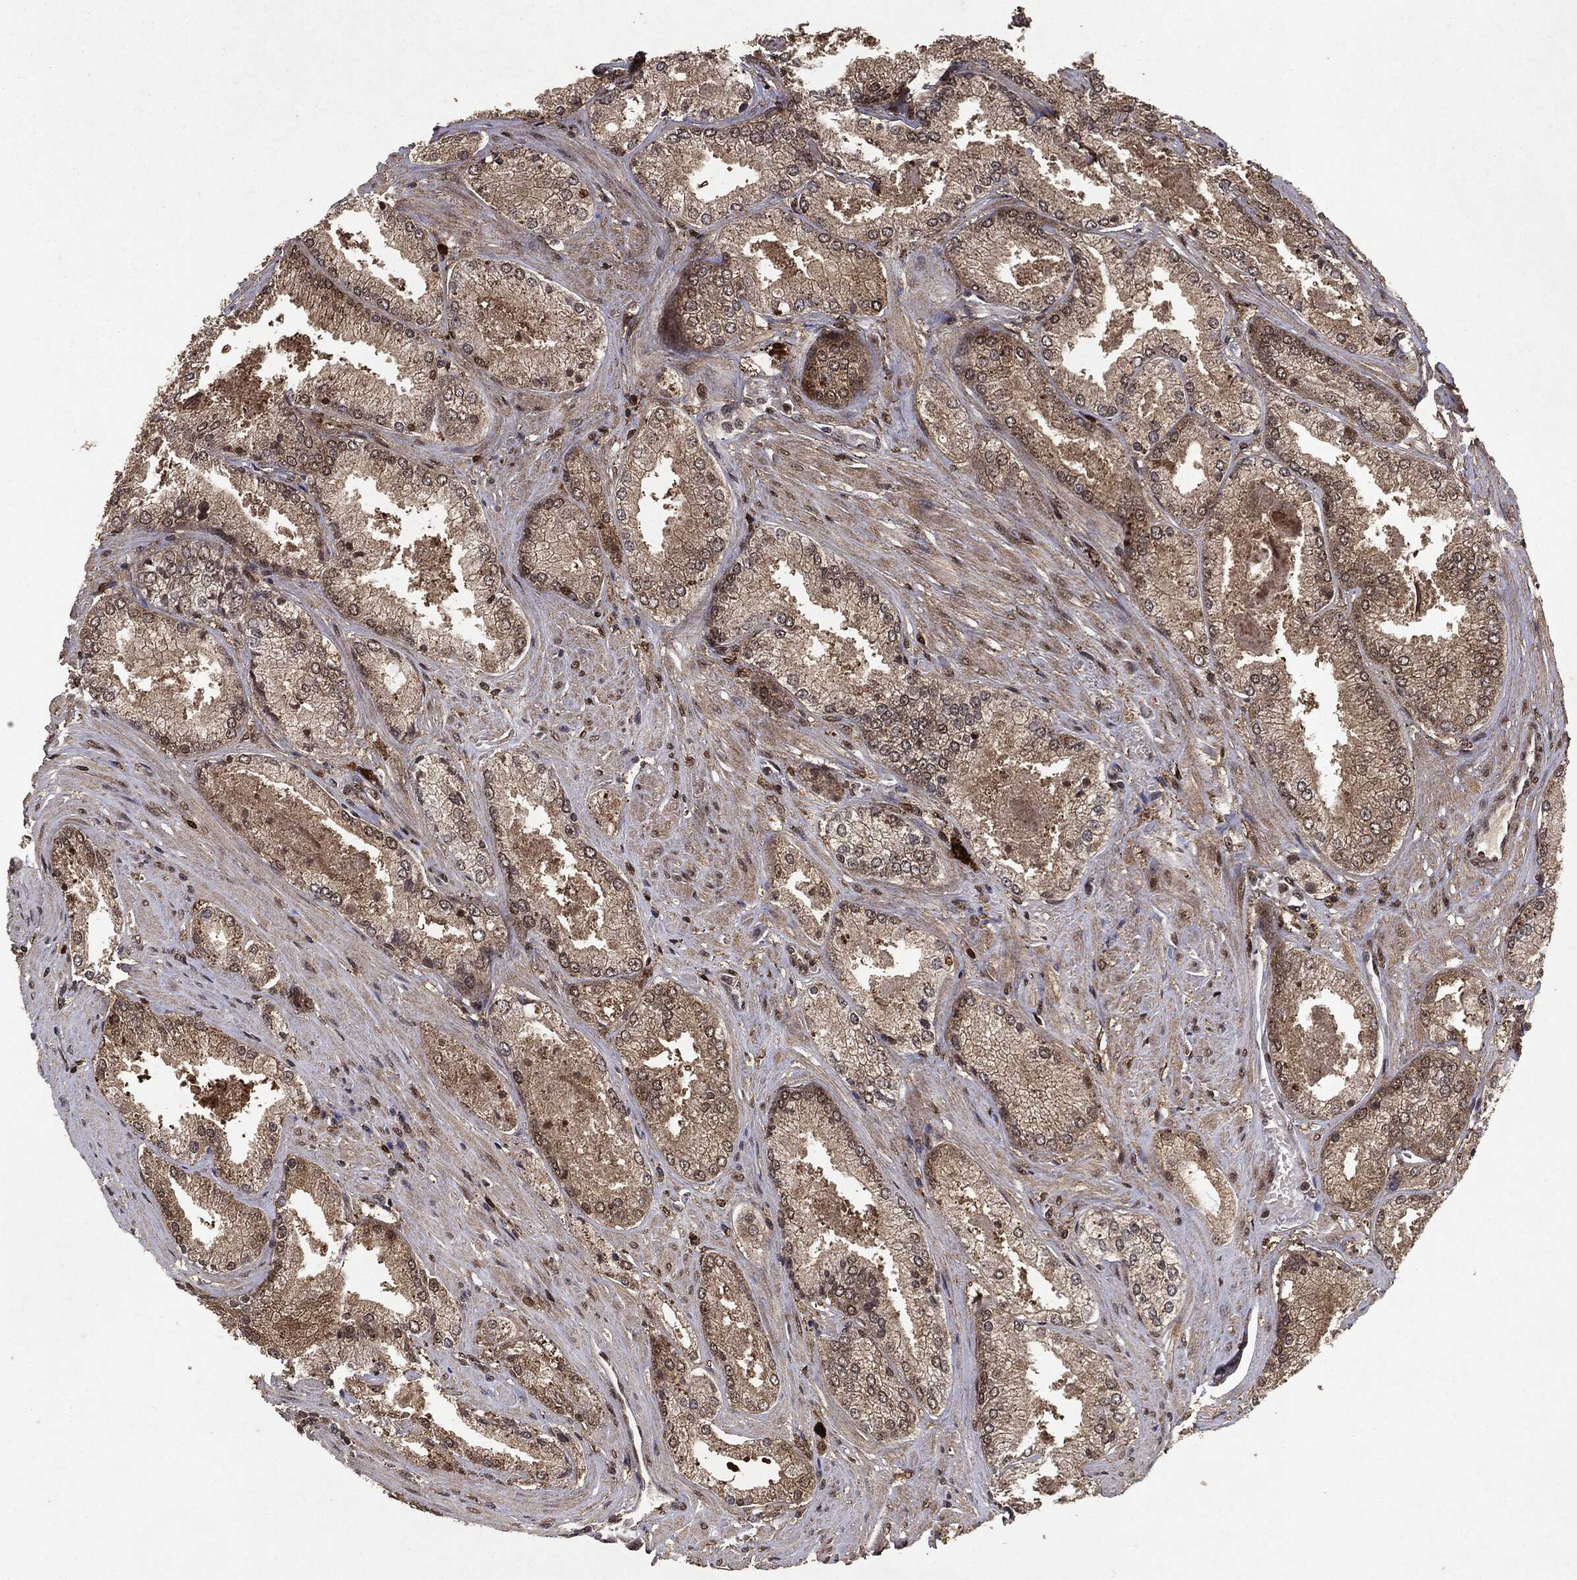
{"staining": {"intensity": "weak", "quantity": ">75%", "location": "cytoplasmic/membranous"}, "tissue": "prostate cancer", "cell_type": "Tumor cells", "image_type": "cancer", "snomed": [{"axis": "morphology", "description": "Adenocarcinoma, Low grade"}, {"axis": "topography", "description": "Prostate"}], "caption": "Immunohistochemical staining of human prostate cancer (low-grade adenocarcinoma) displays low levels of weak cytoplasmic/membranous protein positivity in approximately >75% of tumor cells.", "gene": "PEBP1", "patient": {"sex": "male", "age": 68}}